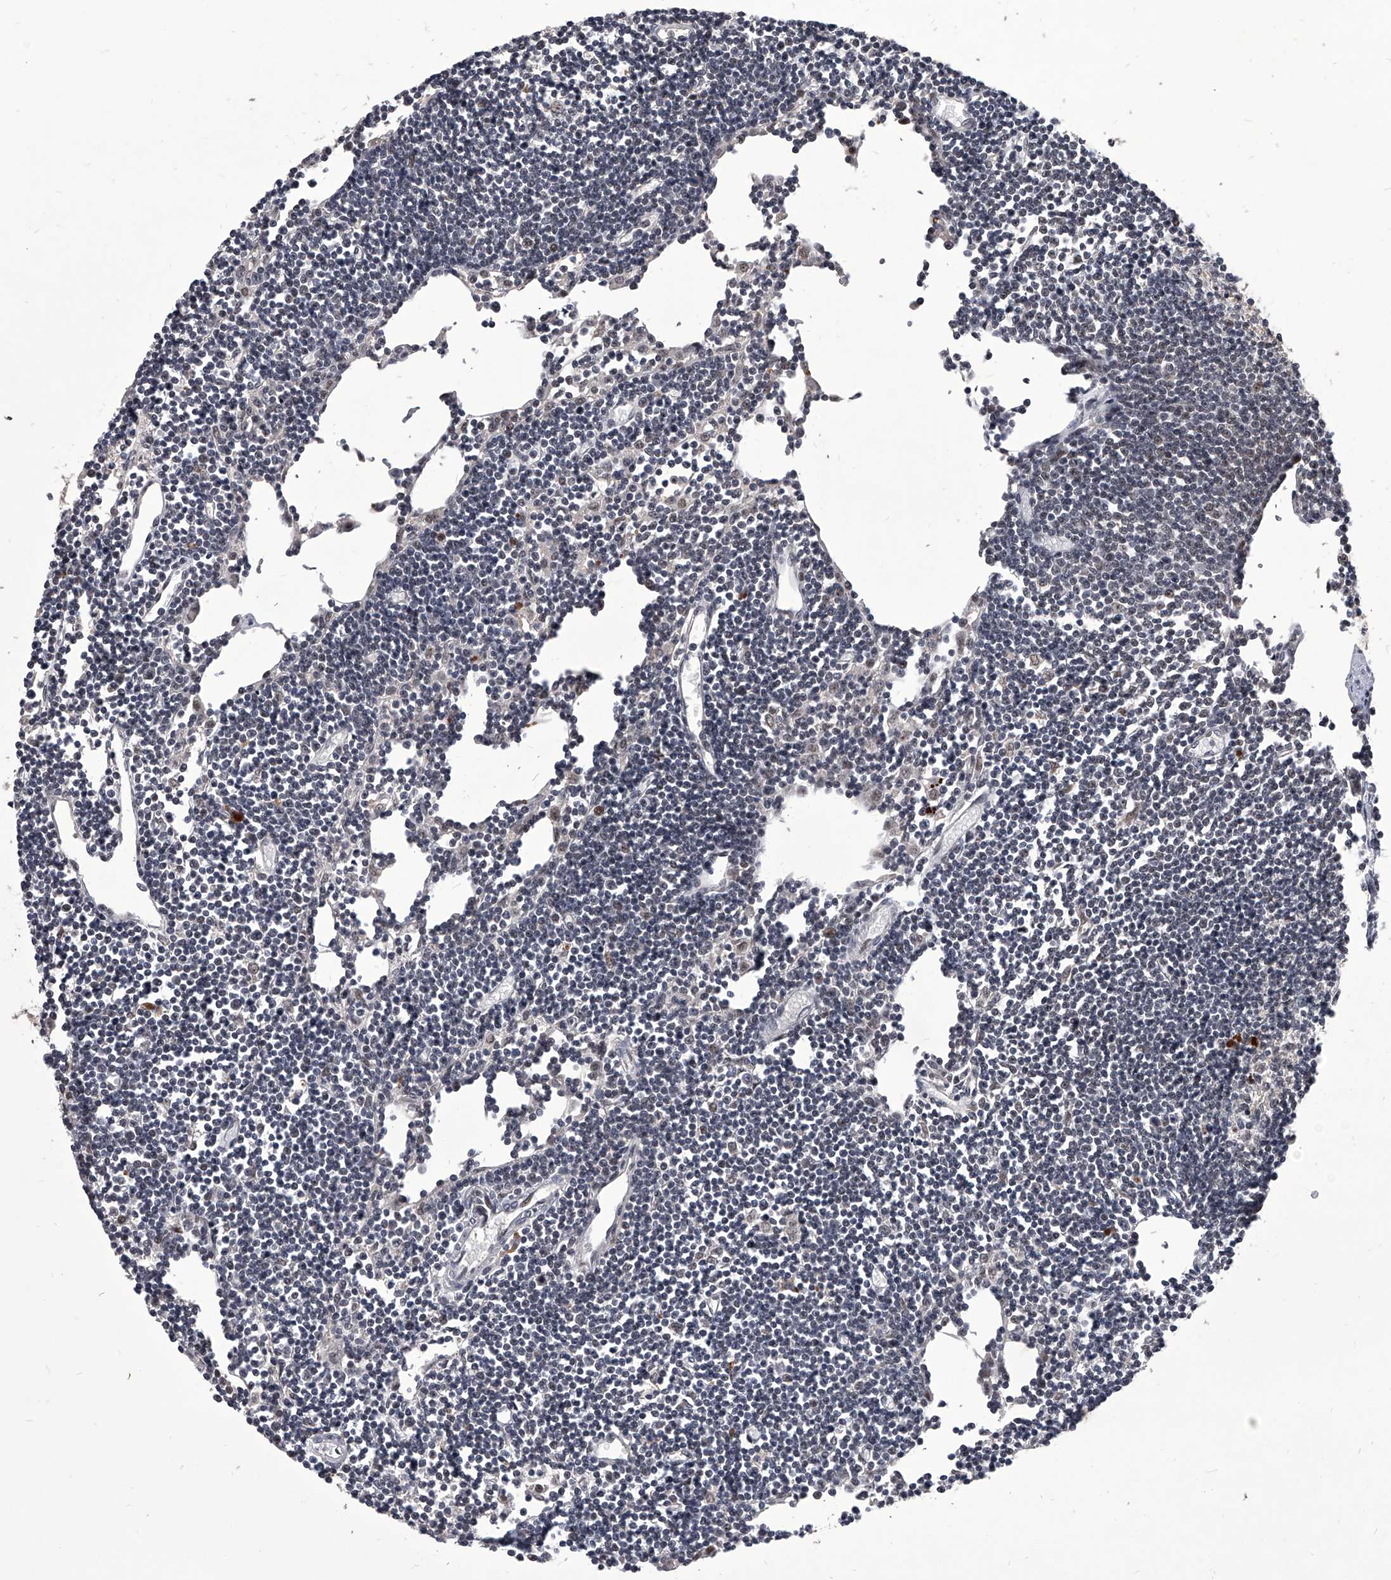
{"staining": {"intensity": "moderate", "quantity": "25%-75%", "location": "nuclear"}, "tissue": "lymph node", "cell_type": "Non-germinal center cells", "image_type": "normal", "snomed": [{"axis": "morphology", "description": "Normal tissue, NOS"}, {"axis": "topography", "description": "Lymph node"}], "caption": "Protein expression analysis of normal lymph node demonstrates moderate nuclear expression in about 25%-75% of non-germinal center cells. (Brightfield microscopy of DAB IHC at high magnification).", "gene": "CMTR1", "patient": {"sex": "female", "age": 11}}